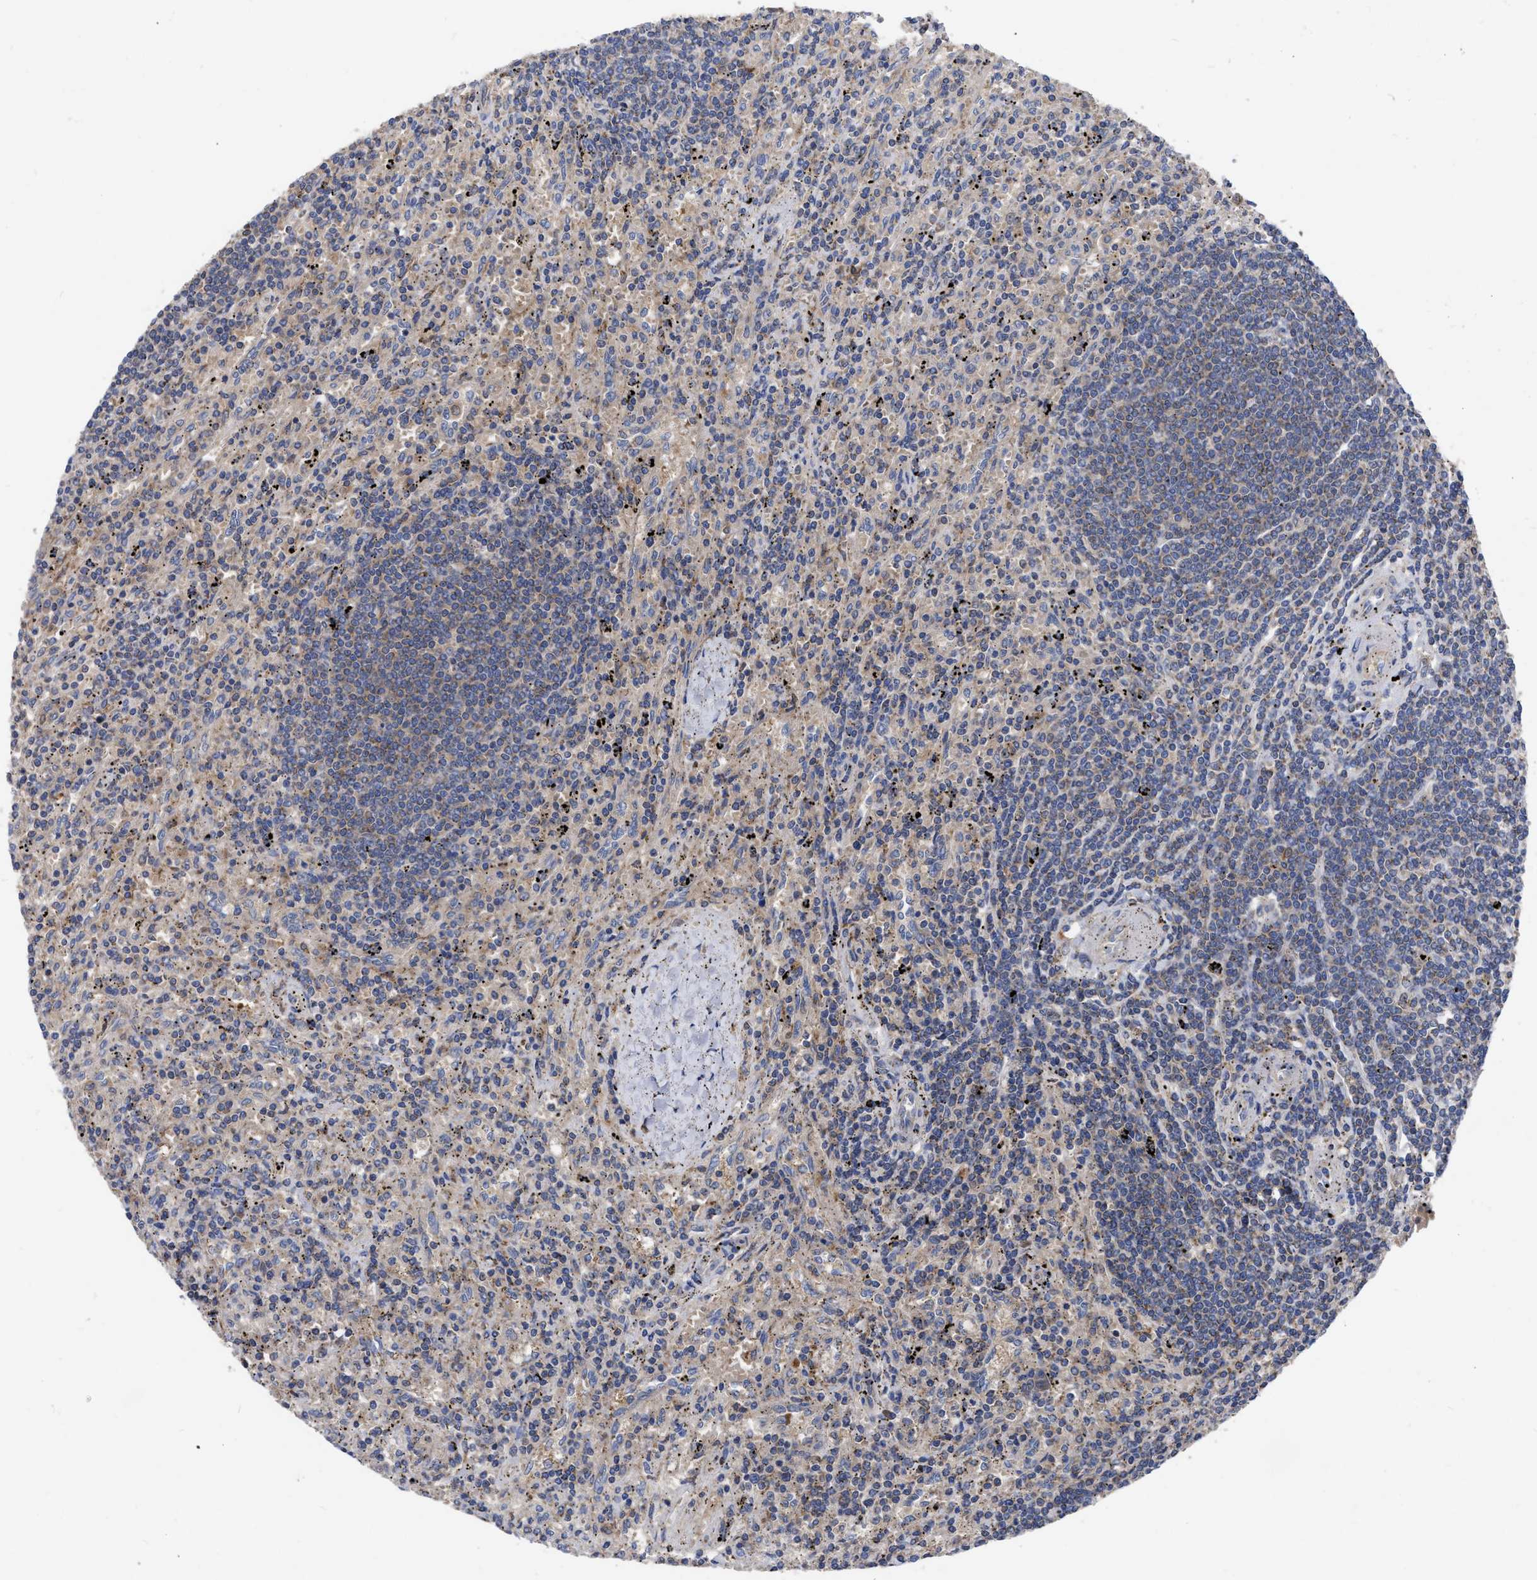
{"staining": {"intensity": "weak", "quantity": ">75%", "location": "cytoplasmic/membranous"}, "tissue": "lymphoma", "cell_type": "Tumor cells", "image_type": "cancer", "snomed": [{"axis": "morphology", "description": "Malignant lymphoma, non-Hodgkin's type, Low grade"}, {"axis": "topography", "description": "Spleen"}], "caption": "The image demonstrates a brown stain indicating the presence of a protein in the cytoplasmic/membranous of tumor cells in malignant lymphoma, non-Hodgkin's type (low-grade).", "gene": "CDKN2C", "patient": {"sex": "male", "age": 76}}